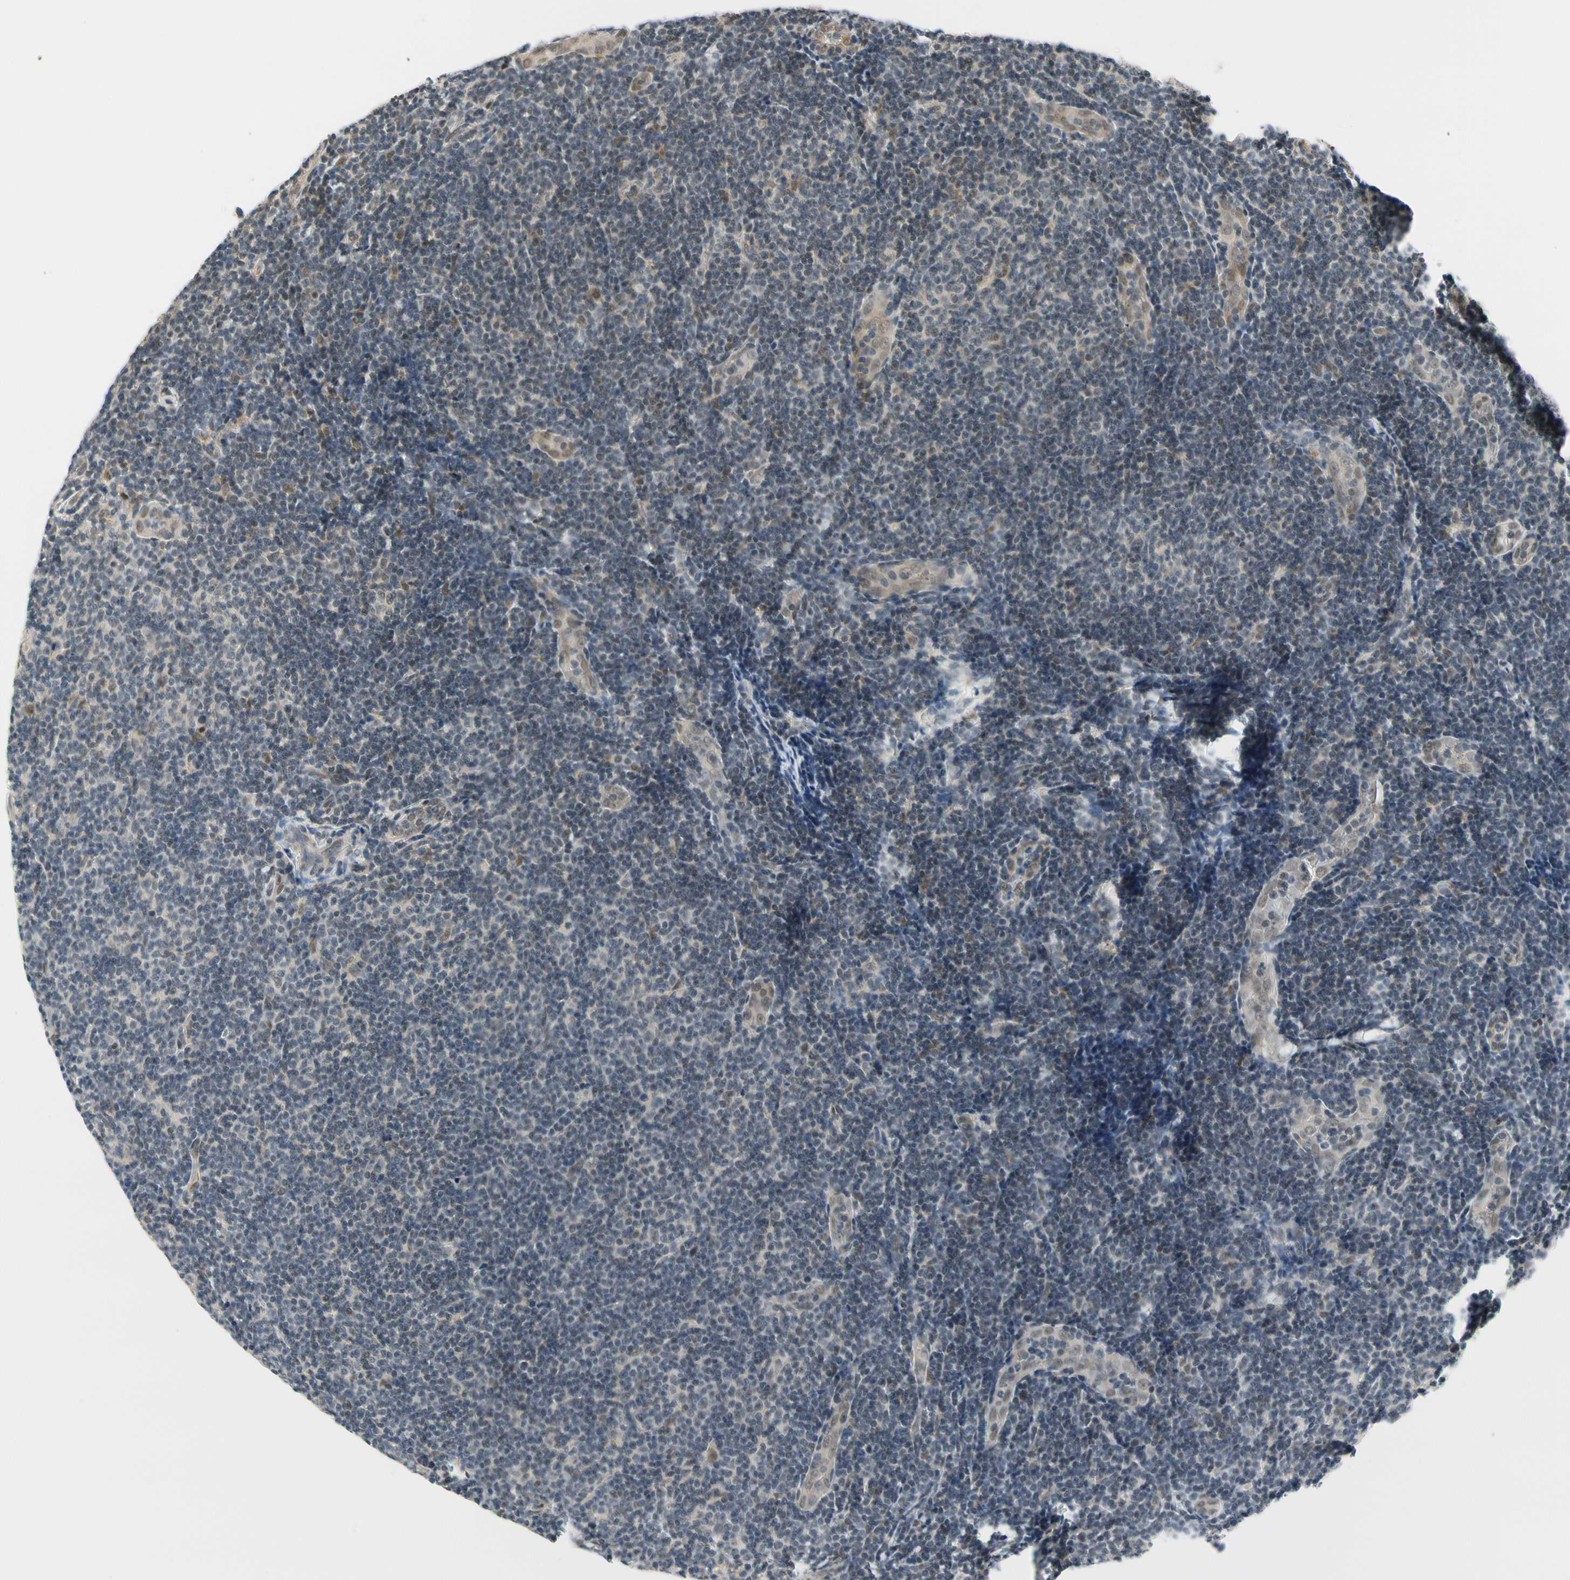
{"staining": {"intensity": "weak", "quantity": "<25%", "location": "nuclear"}, "tissue": "lymphoma", "cell_type": "Tumor cells", "image_type": "cancer", "snomed": [{"axis": "morphology", "description": "Malignant lymphoma, non-Hodgkin's type, Low grade"}, {"axis": "topography", "description": "Lymph node"}], "caption": "A high-resolution micrograph shows immunohistochemistry staining of lymphoma, which displays no significant staining in tumor cells.", "gene": "TAF12", "patient": {"sex": "male", "age": 83}}